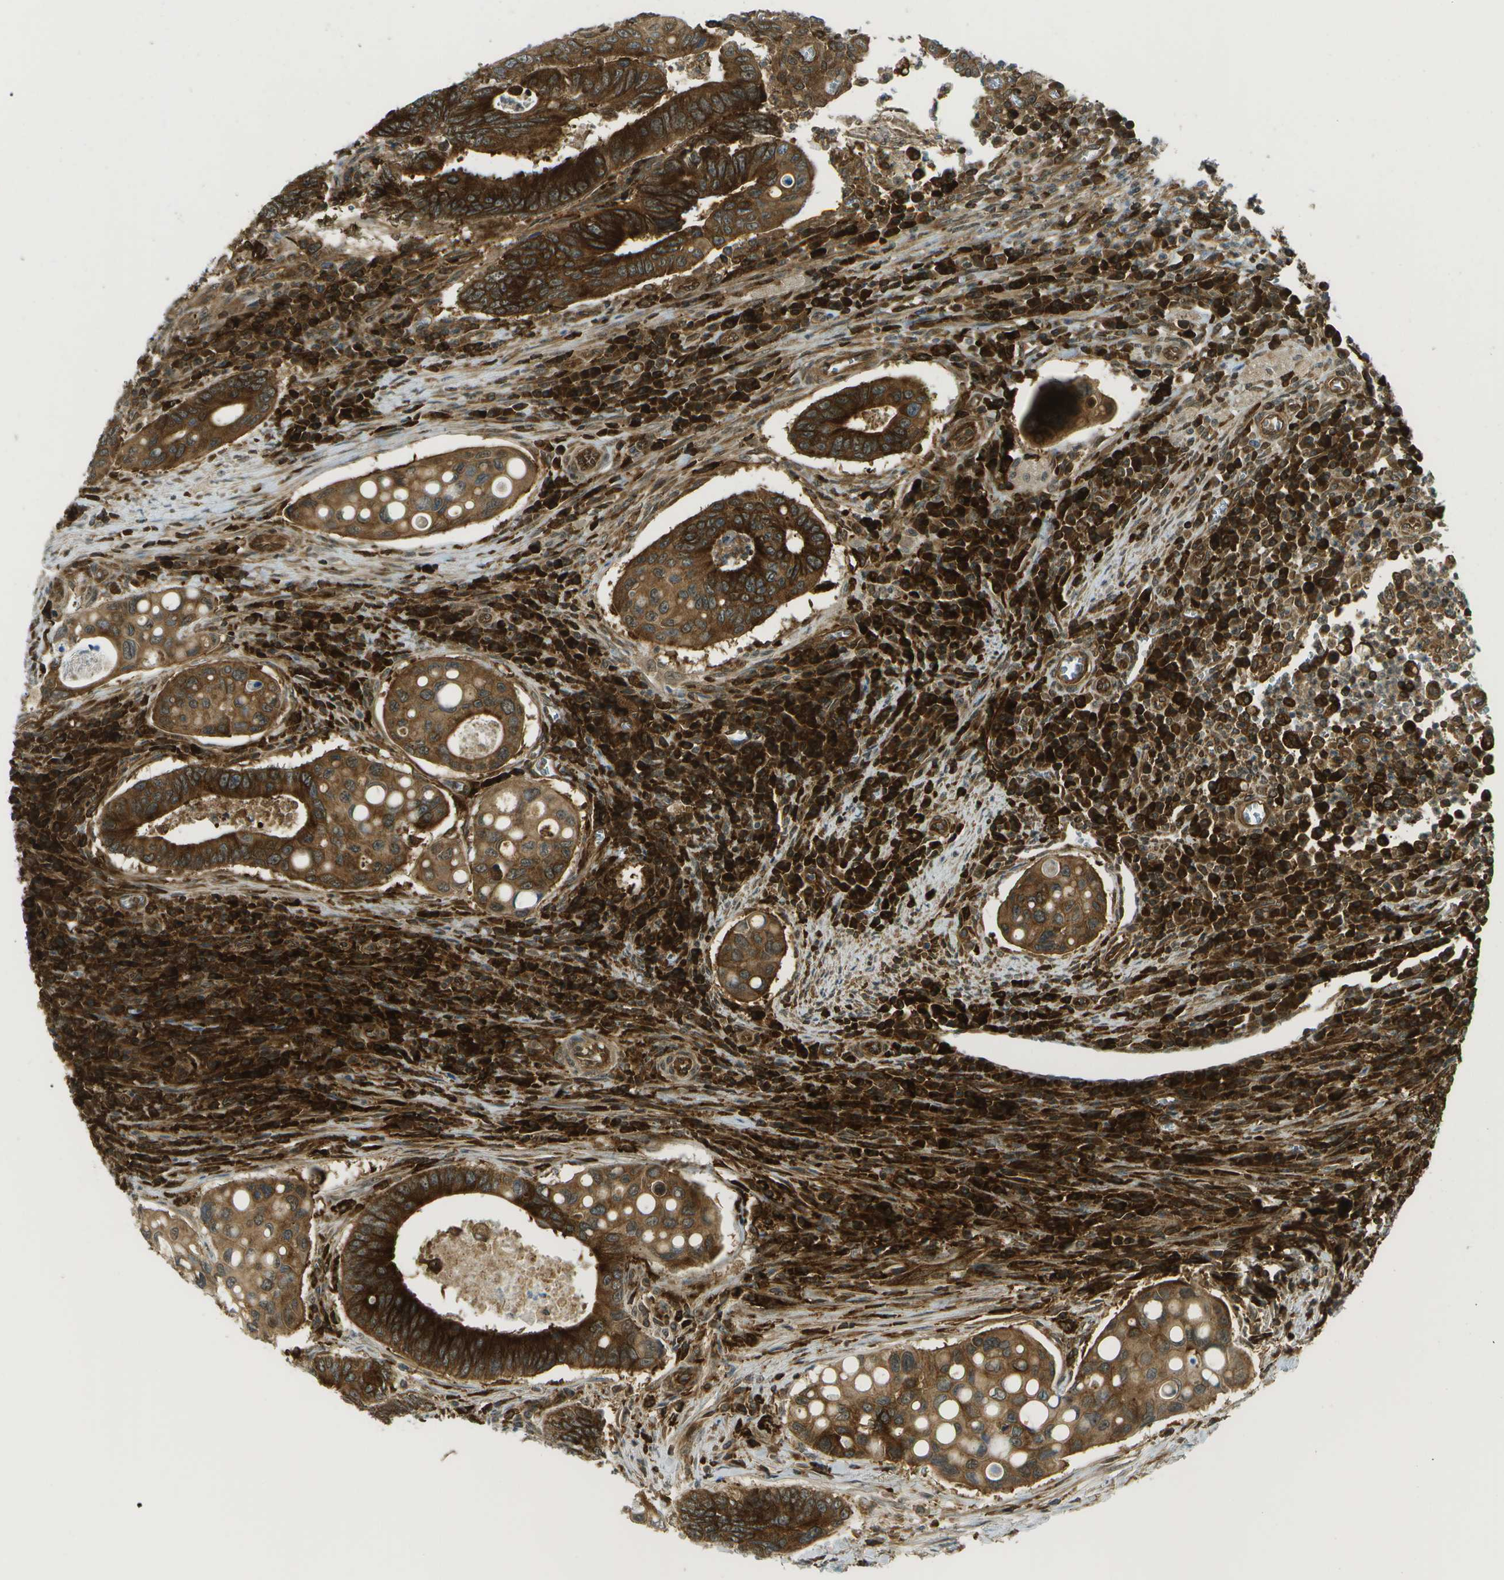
{"staining": {"intensity": "strong", "quantity": "25%-75%", "location": "cytoplasmic/membranous"}, "tissue": "colorectal cancer", "cell_type": "Tumor cells", "image_type": "cancer", "snomed": [{"axis": "morphology", "description": "Inflammation, NOS"}, {"axis": "morphology", "description": "Adenocarcinoma, NOS"}, {"axis": "topography", "description": "Colon"}], "caption": "Colorectal cancer stained with DAB immunohistochemistry displays high levels of strong cytoplasmic/membranous positivity in approximately 25%-75% of tumor cells.", "gene": "TMTC1", "patient": {"sex": "male", "age": 72}}